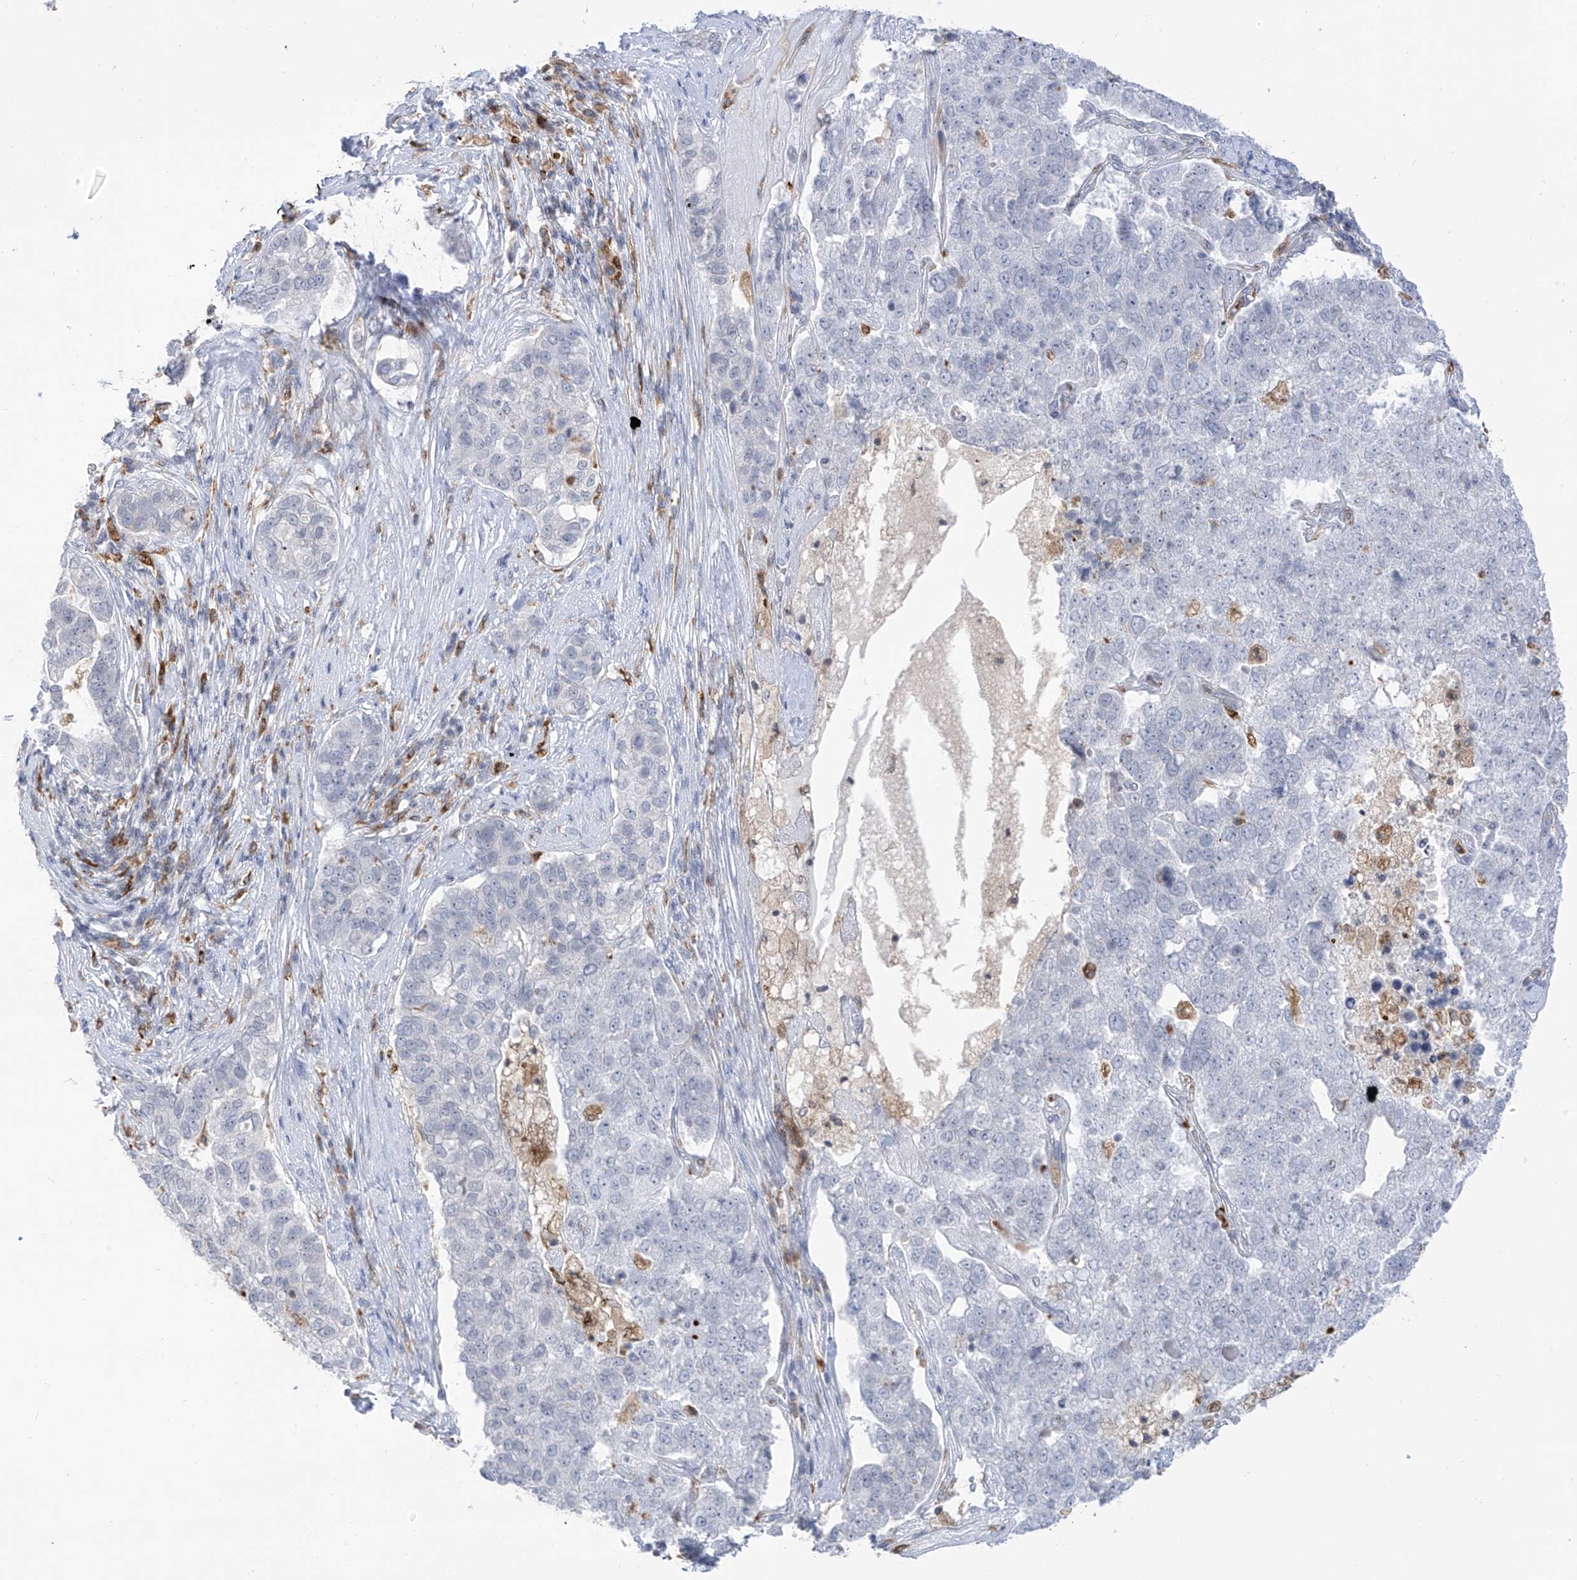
{"staining": {"intensity": "negative", "quantity": "none", "location": "none"}, "tissue": "pancreatic cancer", "cell_type": "Tumor cells", "image_type": "cancer", "snomed": [{"axis": "morphology", "description": "Adenocarcinoma, NOS"}, {"axis": "topography", "description": "Pancreas"}], "caption": "Tumor cells show no significant protein expression in pancreatic cancer (adenocarcinoma).", "gene": "TBXAS1", "patient": {"sex": "female", "age": 61}}